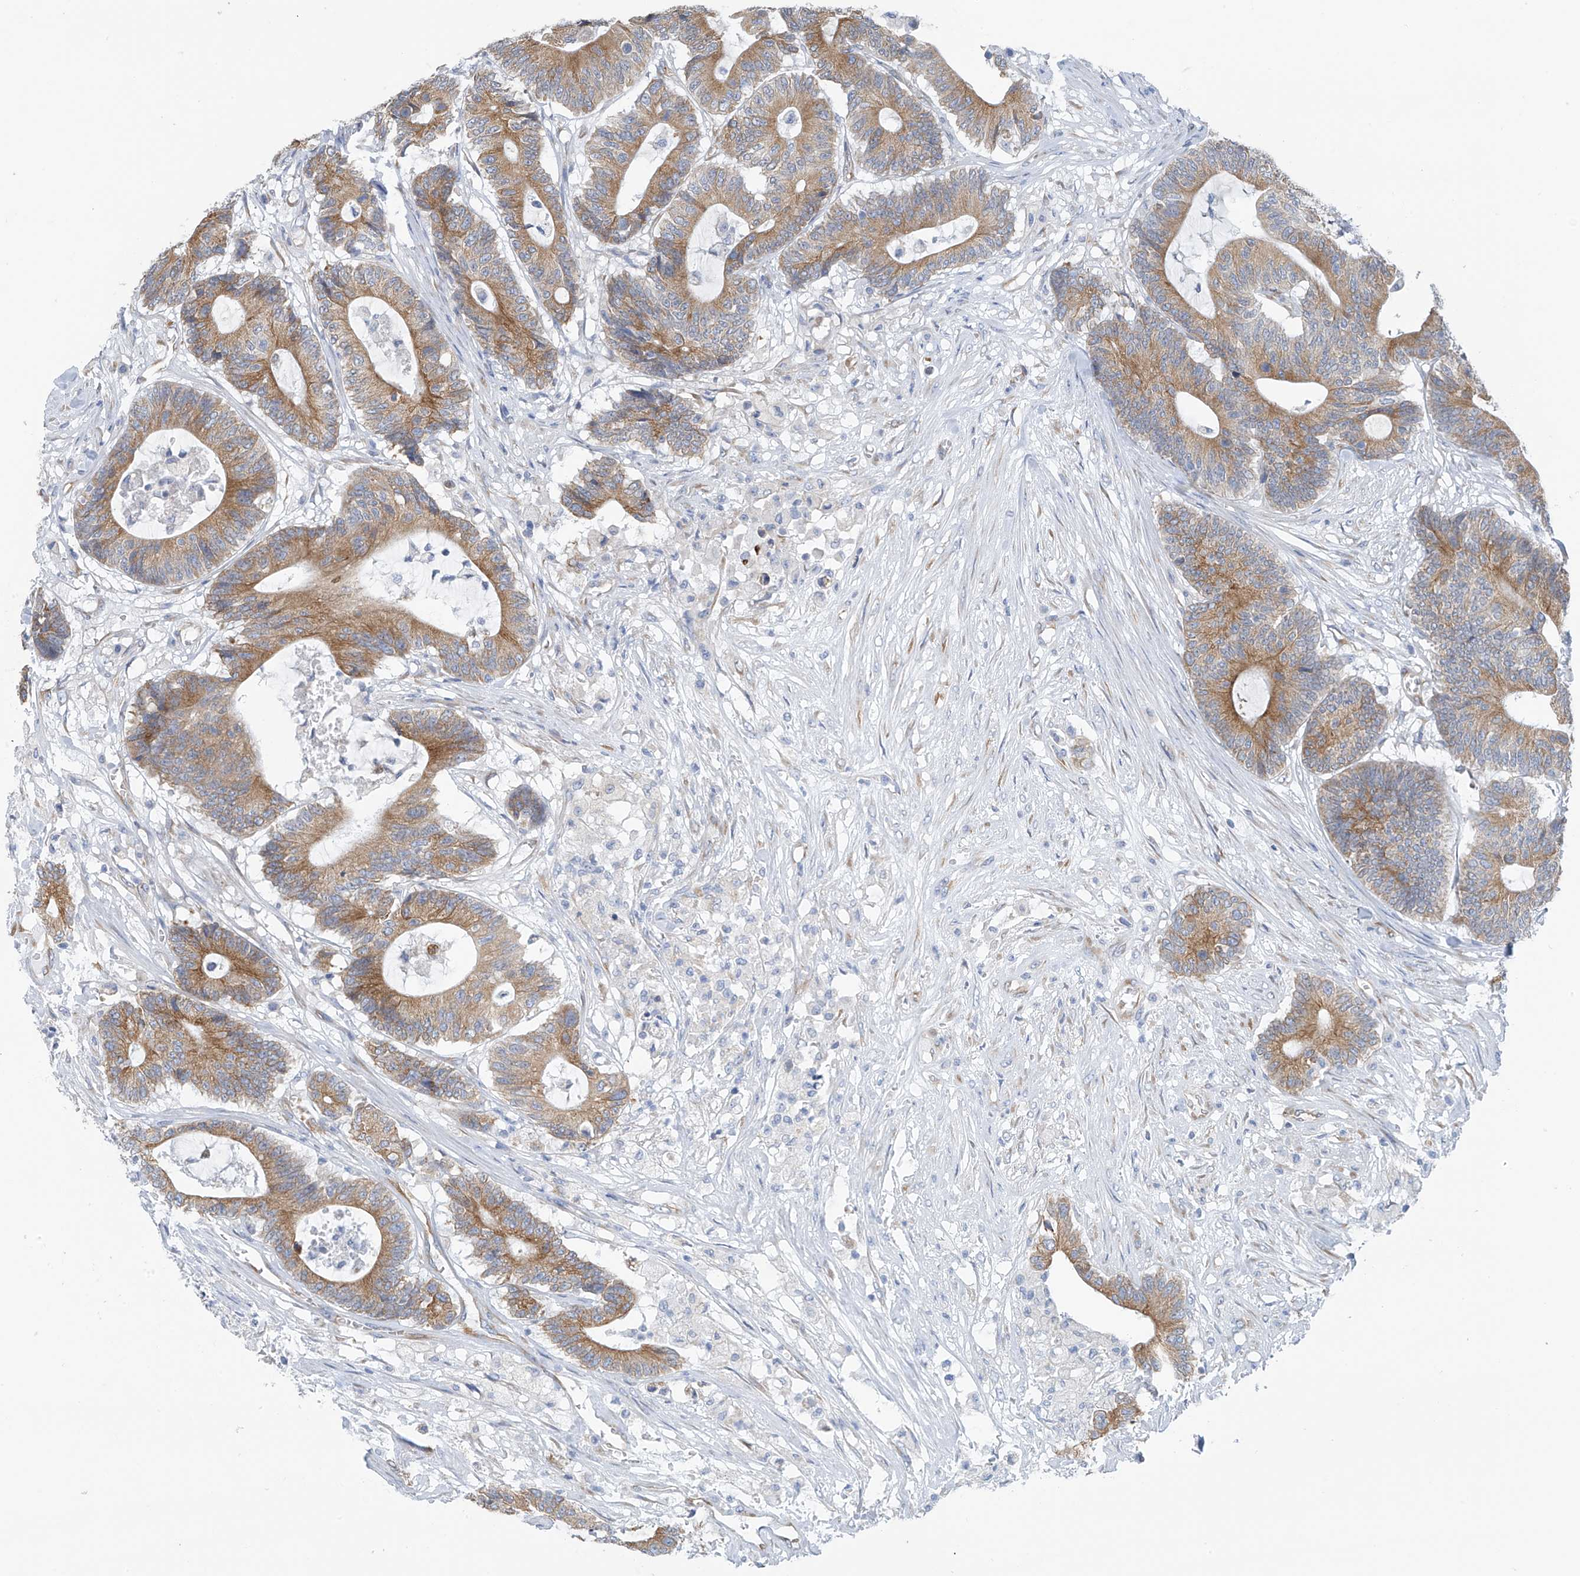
{"staining": {"intensity": "moderate", "quantity": ">75%", "location": "cytoplasmic/membranous"}, "tissue": "colorectal cancer", "cell_type": "Tumor cells", "image_type": "cancer", "snomed": [{"axis": "morphology", "description": "Adenocarcinoma, NOS"}, {"axis": "topography", "description": "Colon"}], "caption": "The image shows immunohistochemical staining of adenocarcinoma (colorectal). There is moderate cytoplasmic/membranous staining is present in about >75% of tumor cells.", "gene": "RCN2", "patient": {"sex": "female", "age": 84}}